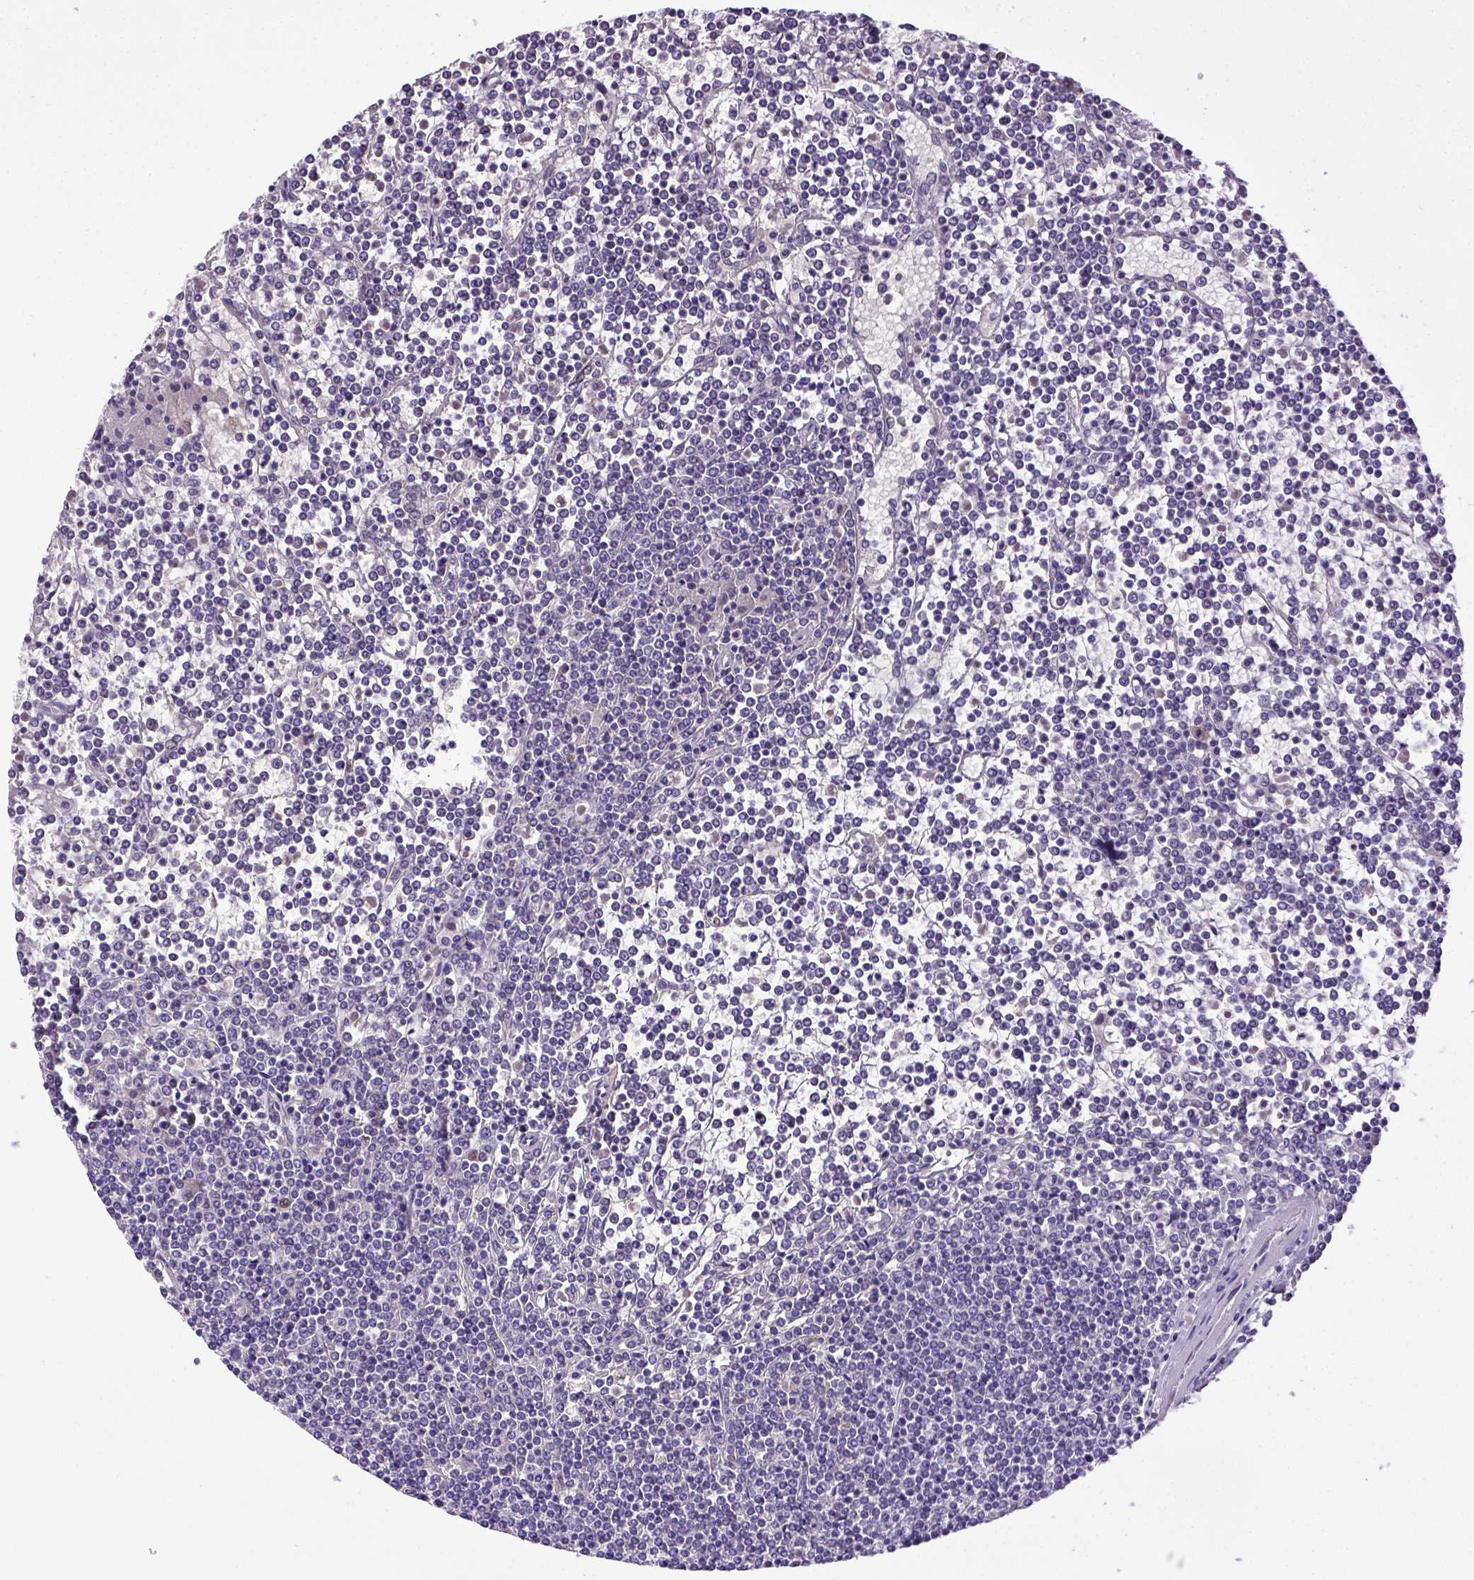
{"staining": {"intensity": "negative", "quantity": "none", "location": "none"}, "tissue": "lymphoma", "cell_type": "Tumor cells", "image_type": "cancer", "snomed": [{"axis": "morphology", "description": "Malignant lymphoma, non-Hodgkin's type, Low grade"}, {"axis": "topography", "description": "Spleen"}], "caption": "Human malignant lymphoma, non-Hodgkin's type (low-grade) stained for a protein using immunohistochemistry shows no positivity in tumor cells.", "gene": "CDKN1A", "patient": {"sex": "female", "age": 19}}